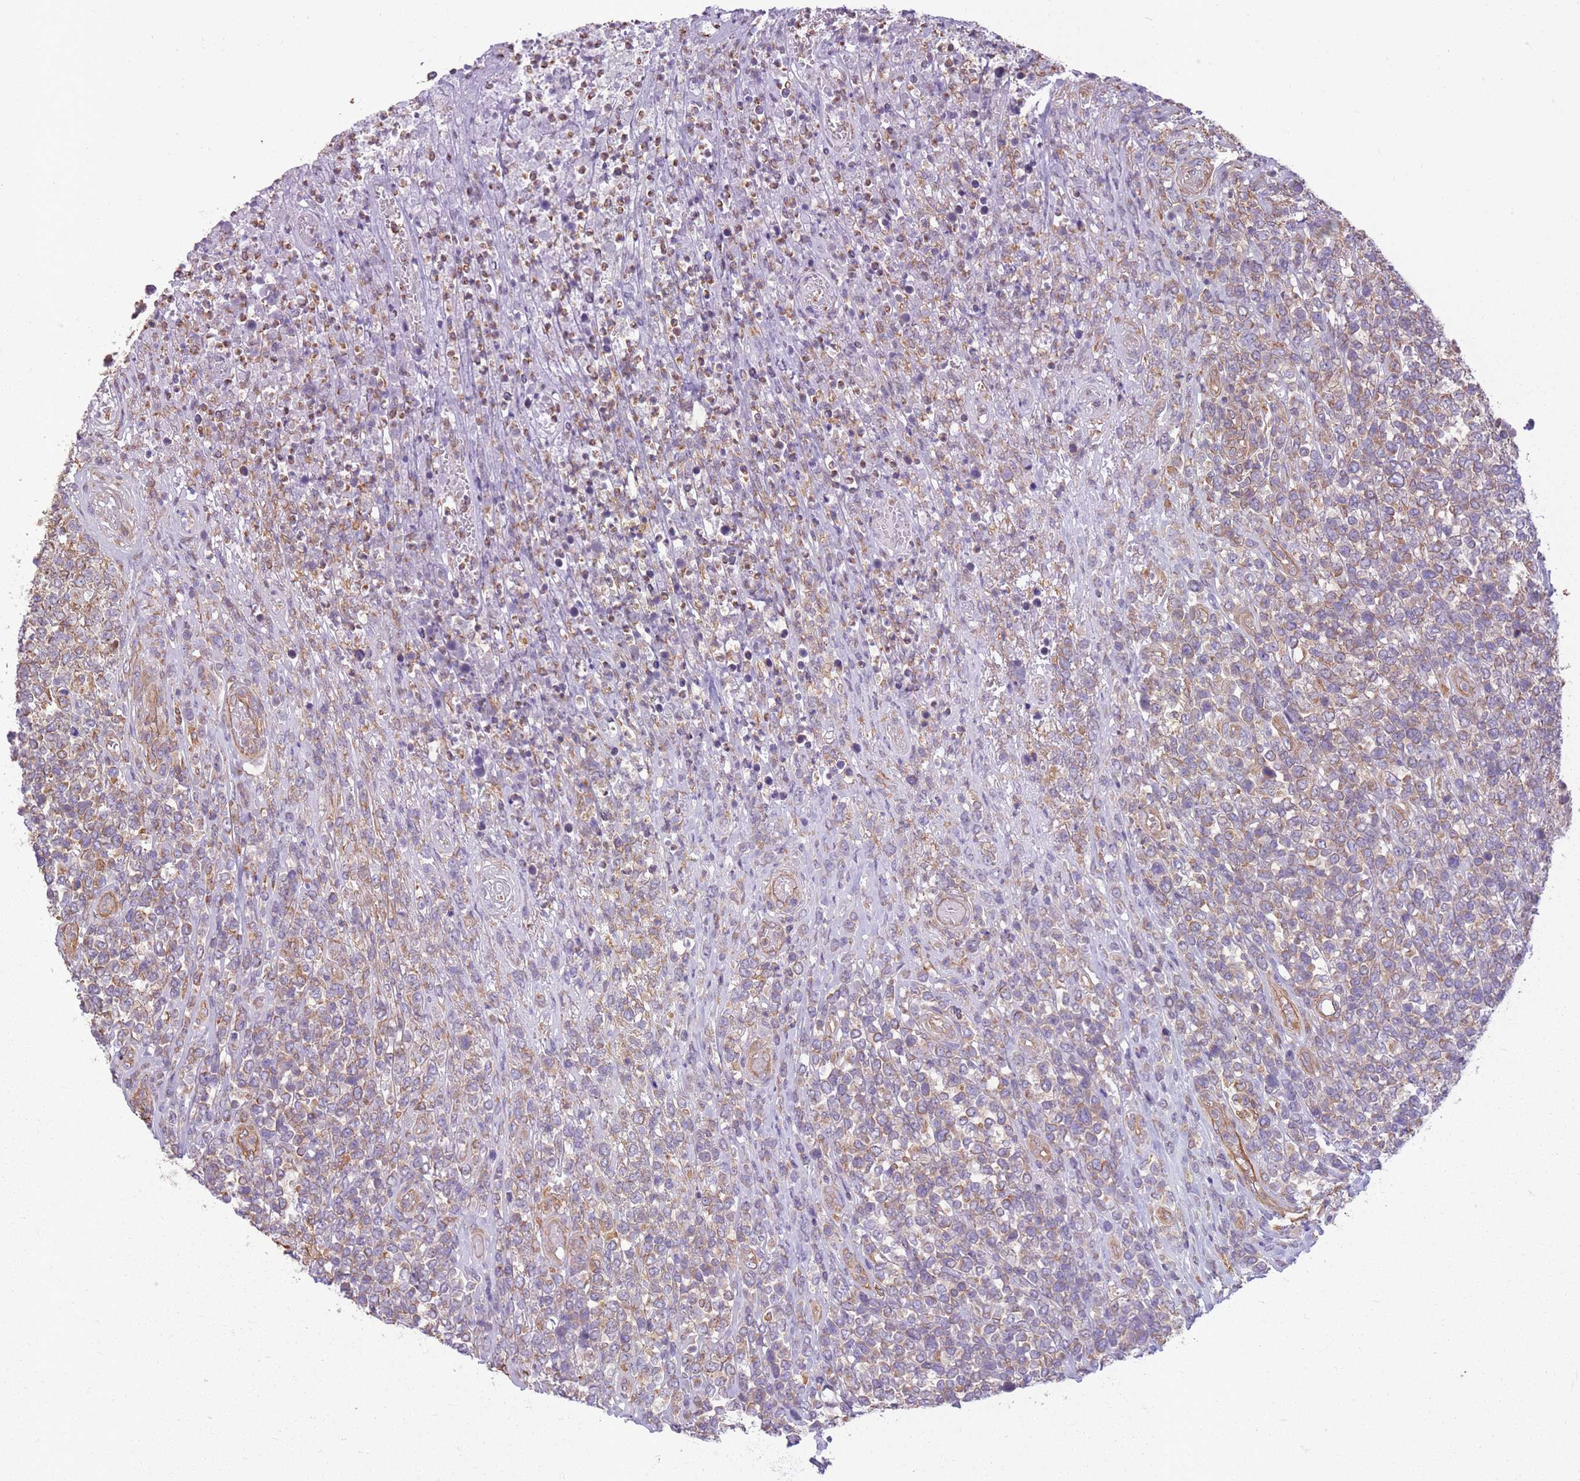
{"staining": {"intensity": "moderate", "quantity": "25%-75%", "location": "cytoplasmic/membranous"}, "tissue": "lymphoma", "cell_type": "Tumor cells", "image_type": "cancer", "snomed": [{"axis": "morphology", "description": "Malignant lymphoma, non-Hodgkin's type, High grade"}, {"axis": "topography", "description": "Soft tissue"}], "caption": "Protein expression analysis of human malignant lymphoma, non-Hodgkin's type (high-grade) reveals moderate cytoplasmic/membranous staining in about 25%-75% of tumor cells.", "gene": "ADD1", "patient": {"sex": "female", "age": 56}}